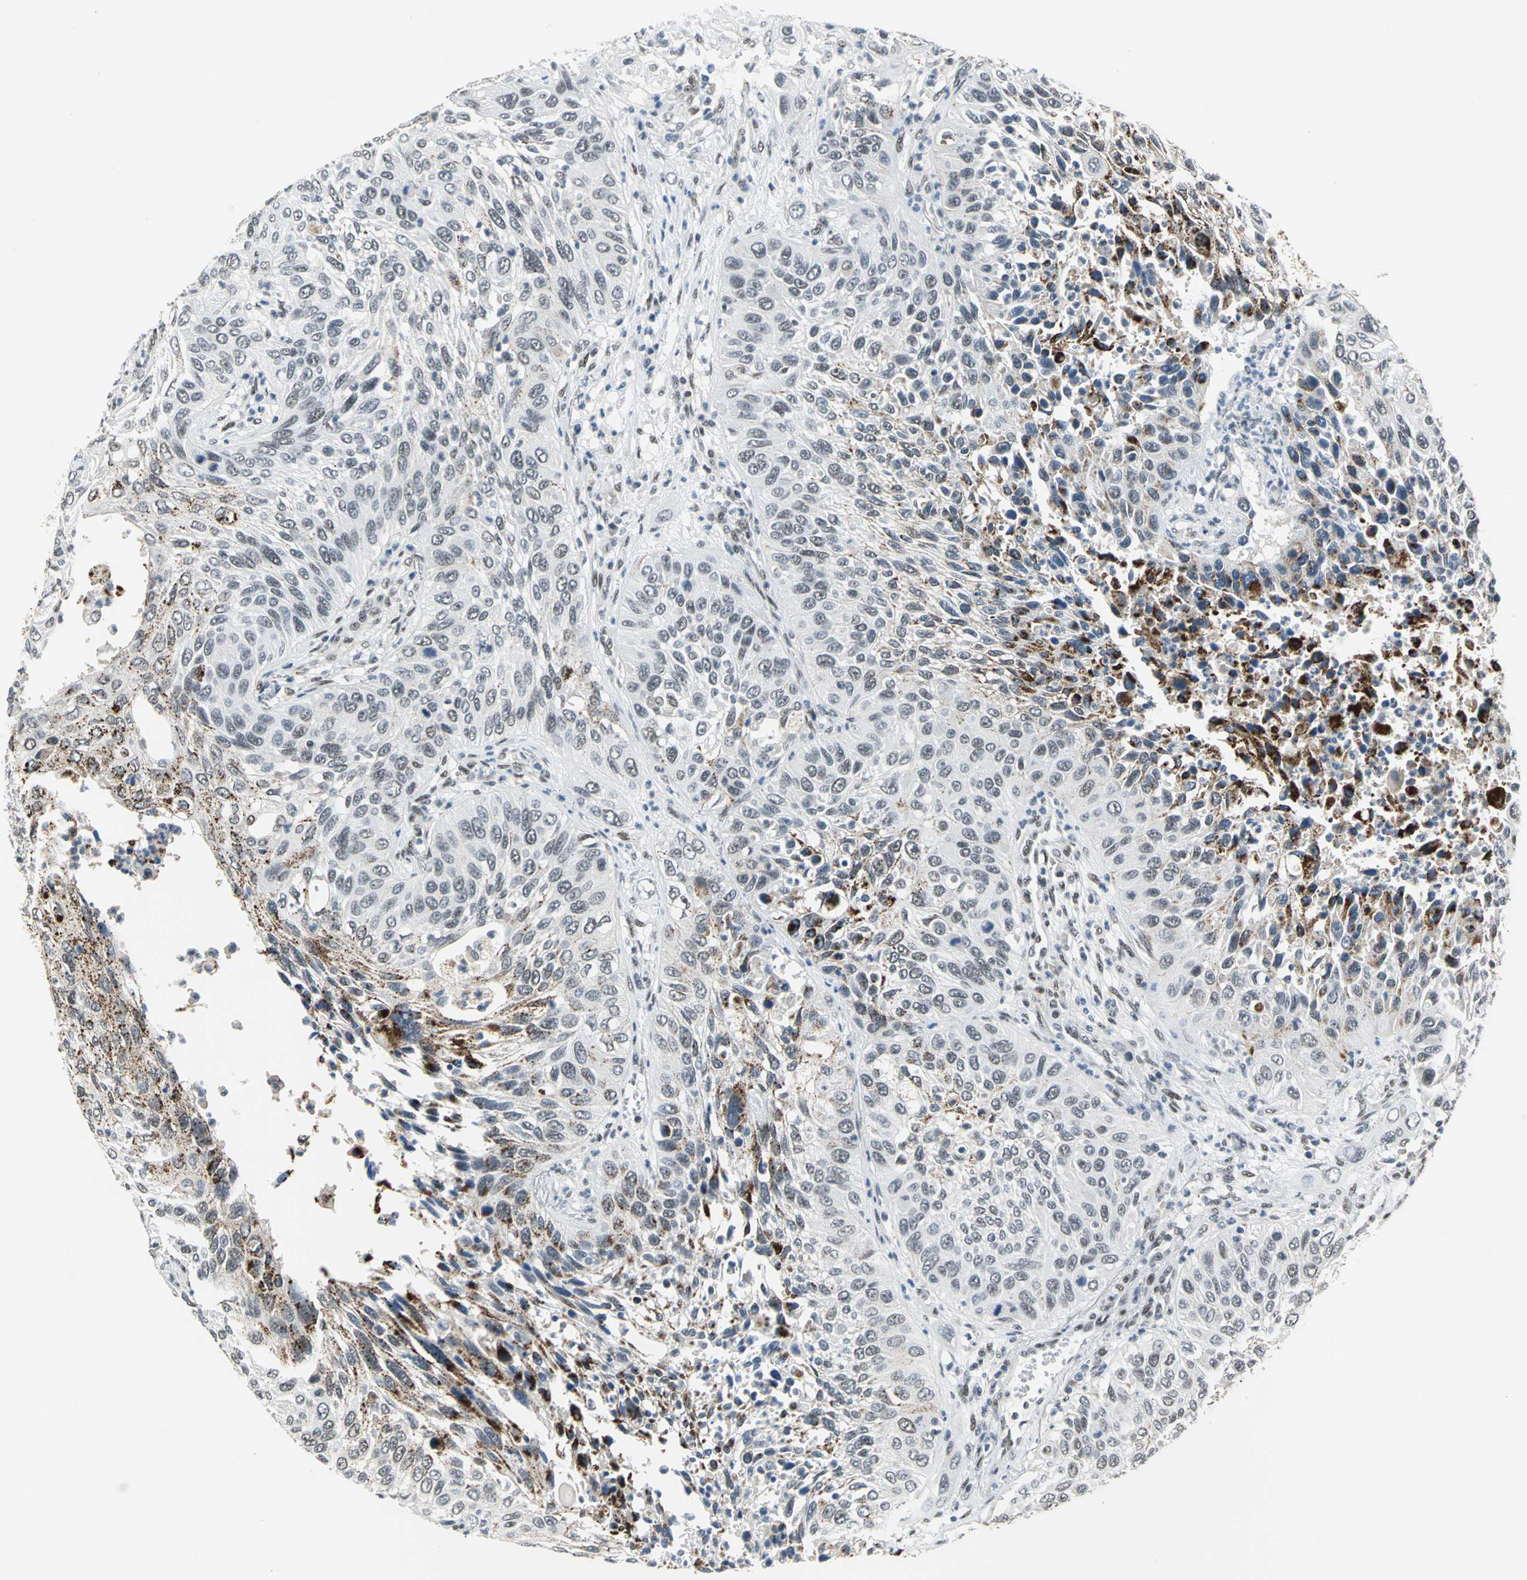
{"staining": {"intensity": "weak", "quantity": "<25%", "location": "nuclear"}, "tissue": "lung cancer", "cell_type": "Tumor cells", "image_type": "cancer", "snomed": [{"axis": "morphology", "description": "Squamous cell carcinoma, NOS"}, {"axis": "topography", "description": "Lung"}], "caption": "Tumor cells show no significant protein expression in lung cancer.", "gene": "ELF2", "patient": {"sex": "female", "age": 76}}